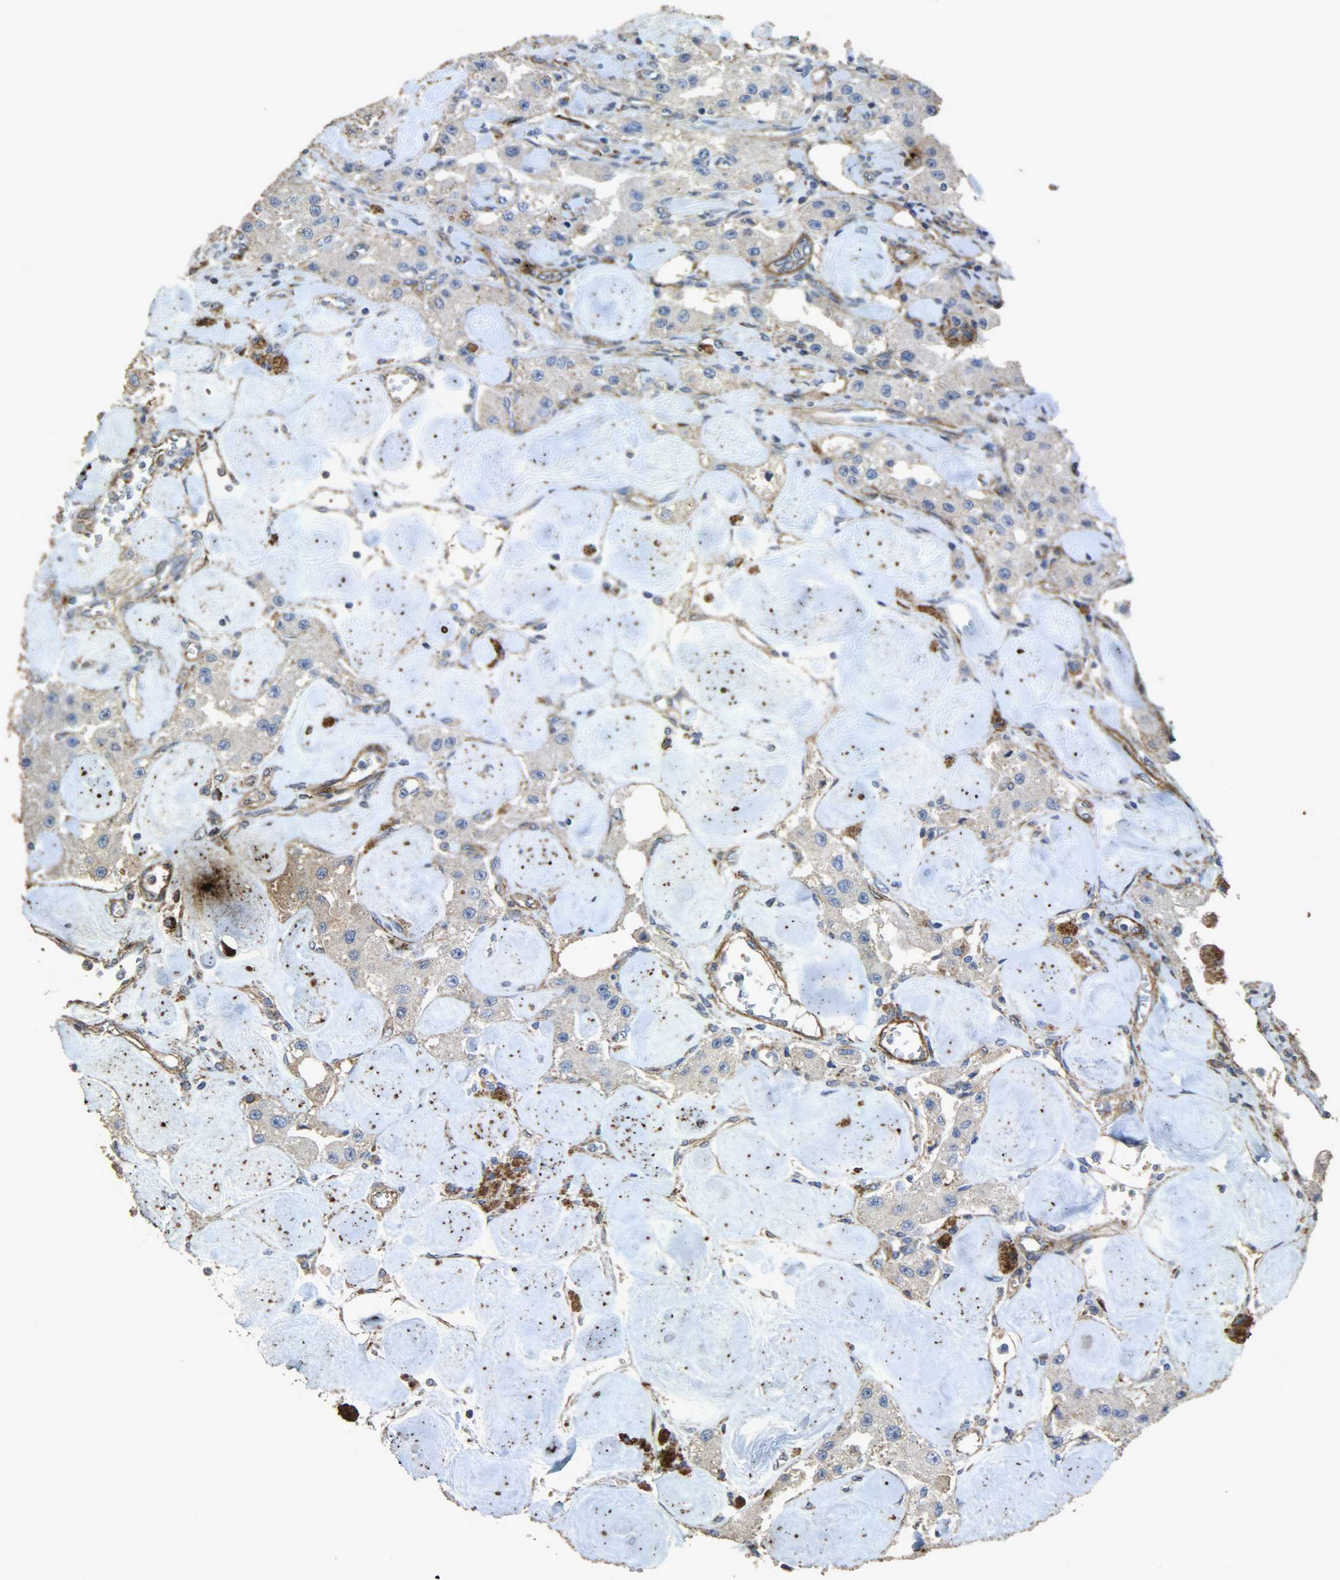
{"staining": {"intensity": "negative", "quantity": "none", "location": "none"}, "tissue": "carcinoid", "cell_type": "Tumor cells", "image_type": "cancer", "snomed": [{"axis": "morphology", "description": "Carcinoid, malignant, NOS"}, {"axis": "topography", "description": "Pancreas"}], "caption": "Immunohistochemistry of human malignant carcinoid reveals no staining in tumor cells.", "gene": "TPM4", "patient": {"sex": "male", "age": 41}}